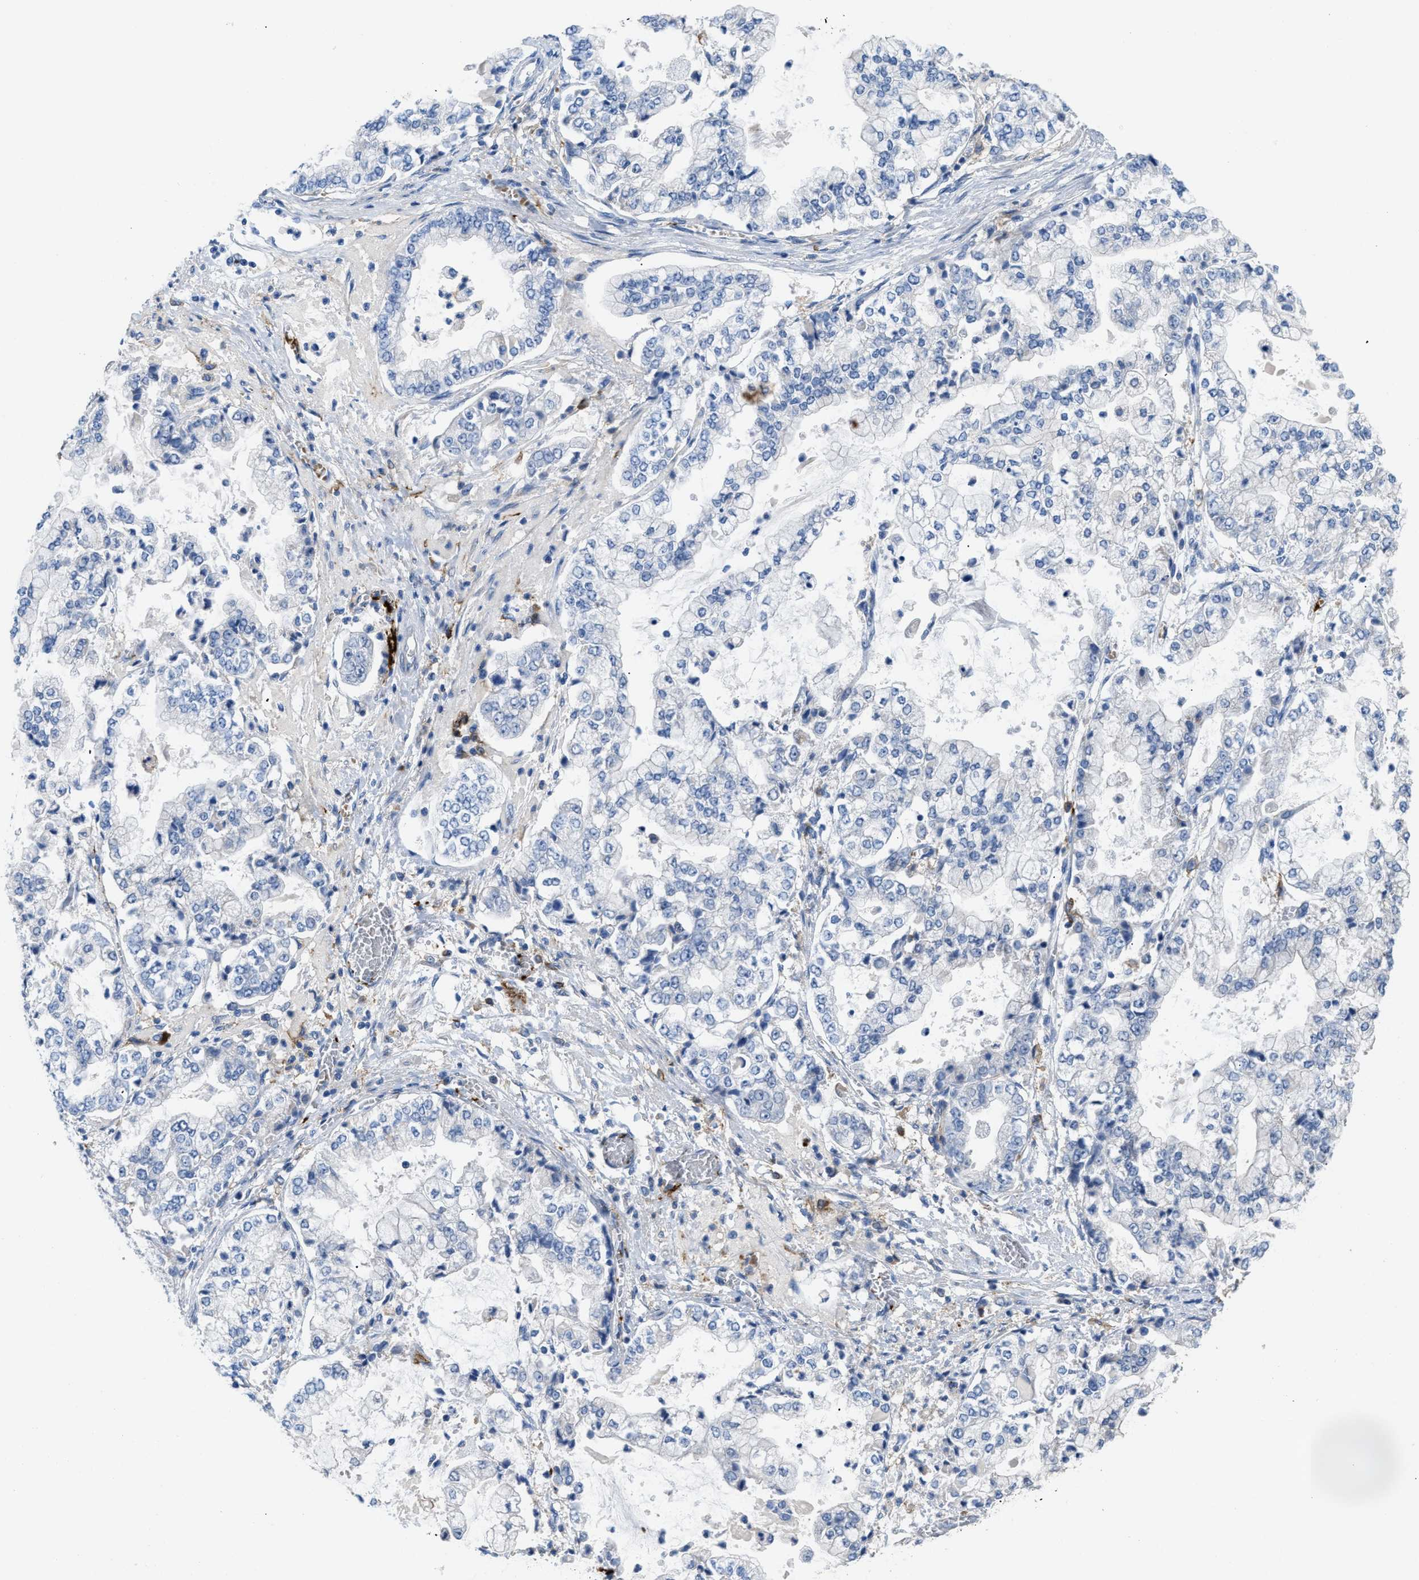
{"staining": {"intensity": "negative", "quantity": "none", "location": "none"}, "tissue": "stomach cancer", "cell_type": "Tumor cells", "image_type": "cancer", "snomed": [{"axis": "morphology", "description": "Adenocarcinoma, NOS"}, {"axis": "topography", "description": "Stomach"}], "caption": "Tumor cells show no significant expression in stomach adenocarcinoma. (DAB immunohistochemistry (IHC), high magnification).", "gene": "FGF18", "patient": {"sex": "male", "age": 76}}